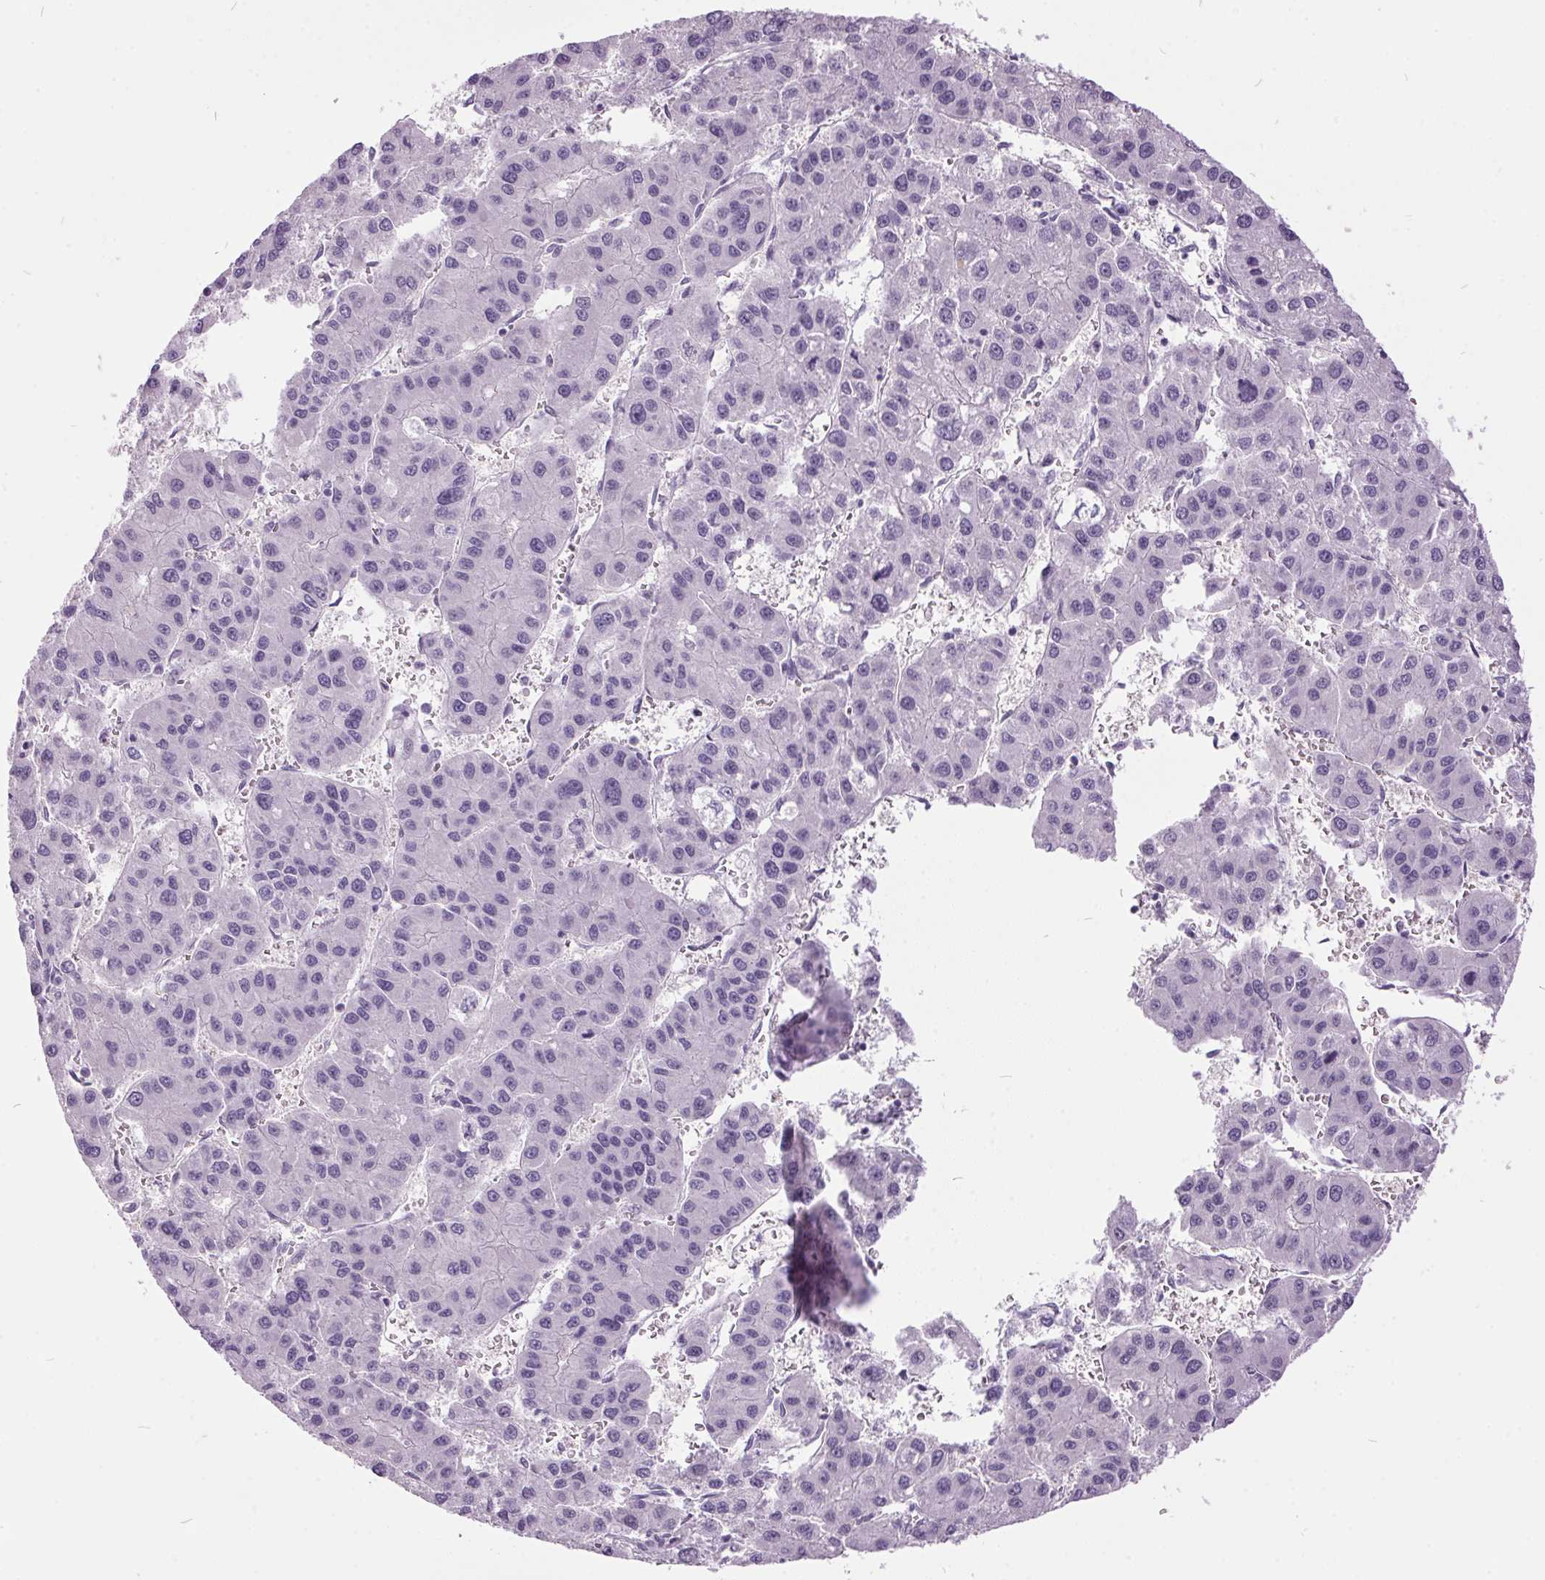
{"staining": {"intensity": "negative", "quantity": "none", "location": "none"}, "tissue": "liver cancer", "cell_type": "Tumor cells", "image_type": "cancer", "snomed": [{"axis": "morphology", "description": "Carcinoma, Hepatocellular, NOS"}, {"axis": "topography", "description": "Liver"}], "caption": "The image exhibits no significant expression in tumor cells of liver cancer (hepatocellular carcinoma). (DAB immunohistochemistry (IHC), high magnification).", "gene": "ODAD2", "patient": {"sex": "male", "age": 73}}